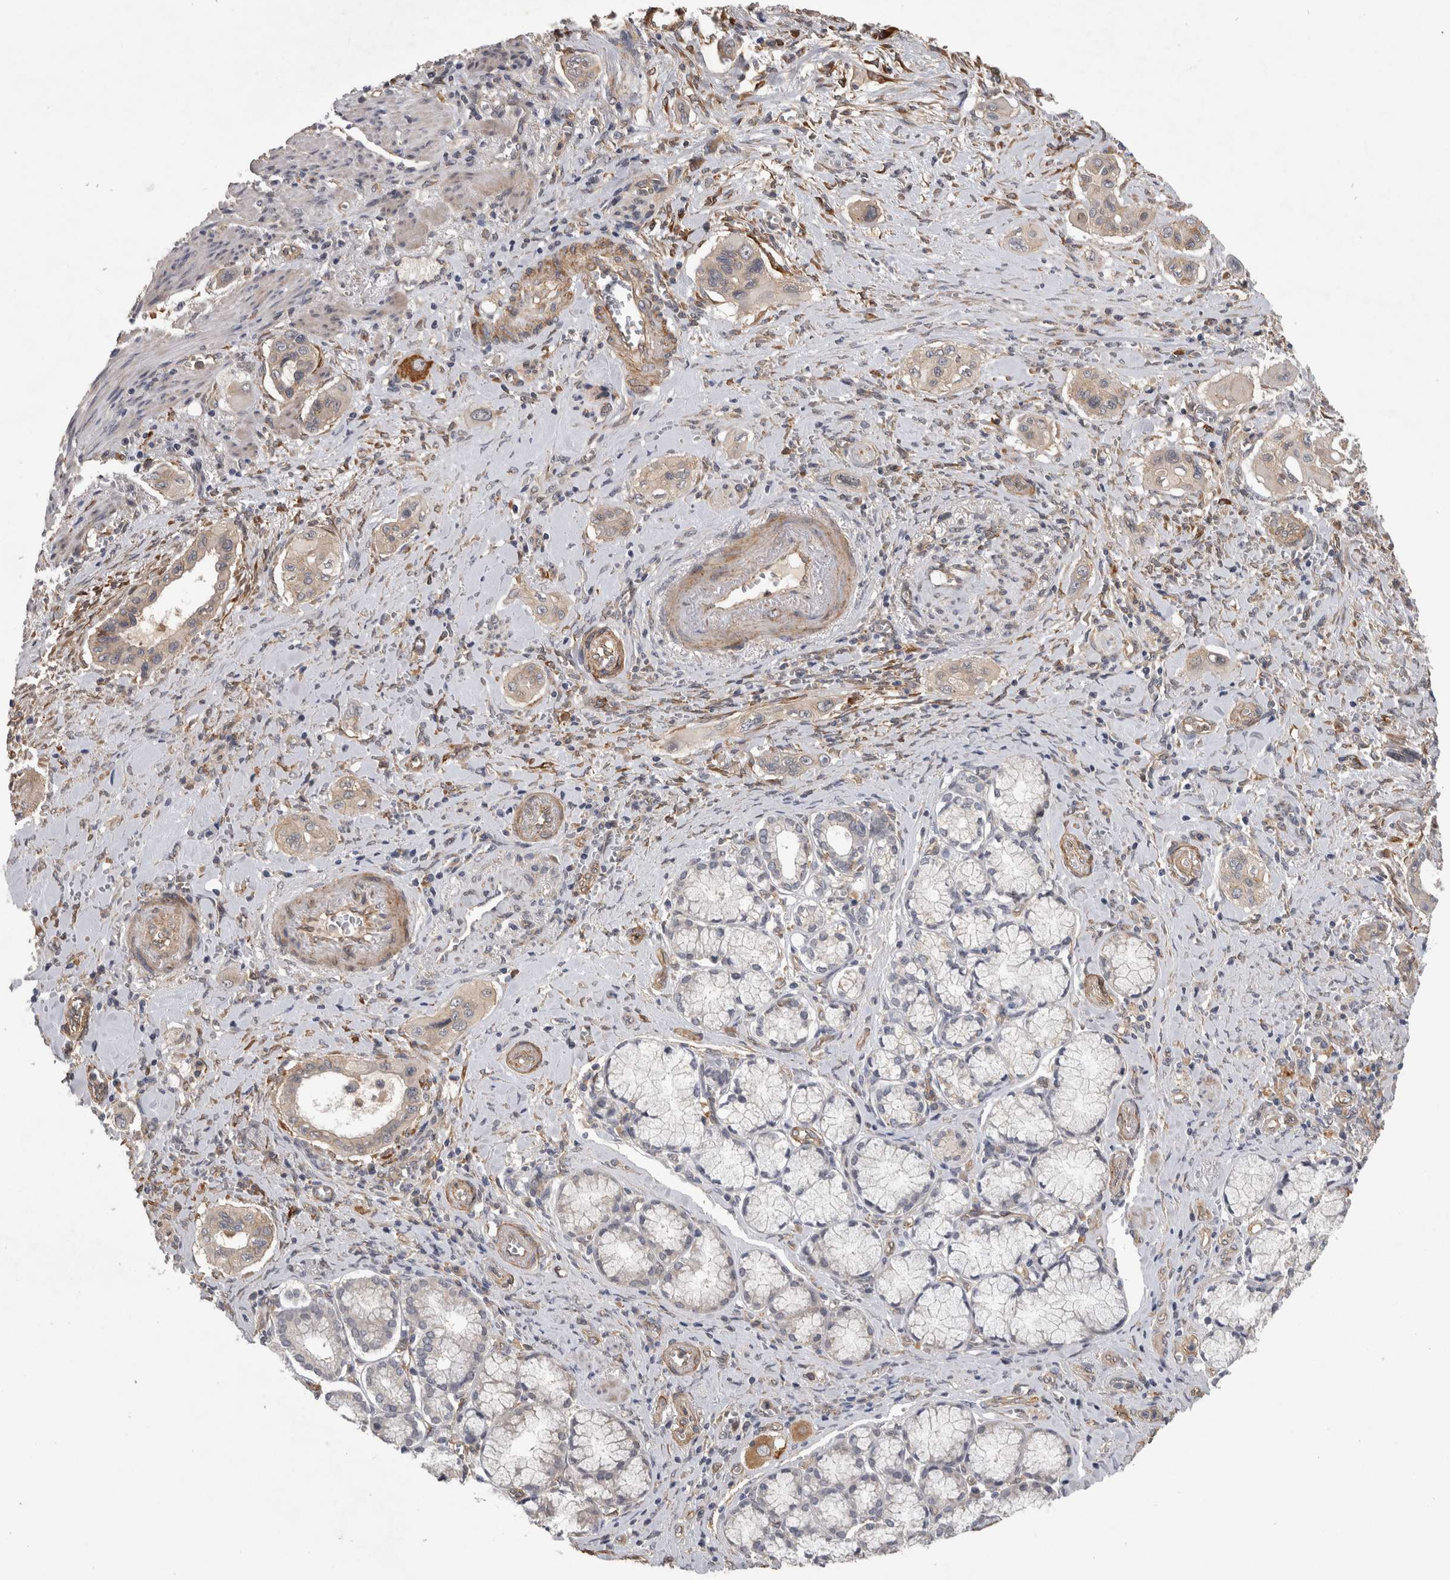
{"staining": {"intensity": "weak", "quantity": "25%-75%", "location": "cytoplasmic/membranous"}, "tissue": "pancreatic cancer", "cell_type": "Tumor cells", "image_type": "cancer", "snomed": [{"axis": "morphology", "description": "Adenocarcinoma, NOS"}, {"axis": "topography", "description": "Pancreas"}], "caption": "Protein expression analysis of human pancreatic cancer (adenocarcinoma) reveals weak cytoplasmic/membranous staining in about 25%-75% of tumor cells.", "gene": "ANKFY1", "patient": {"sex": "male", "age": 77}}